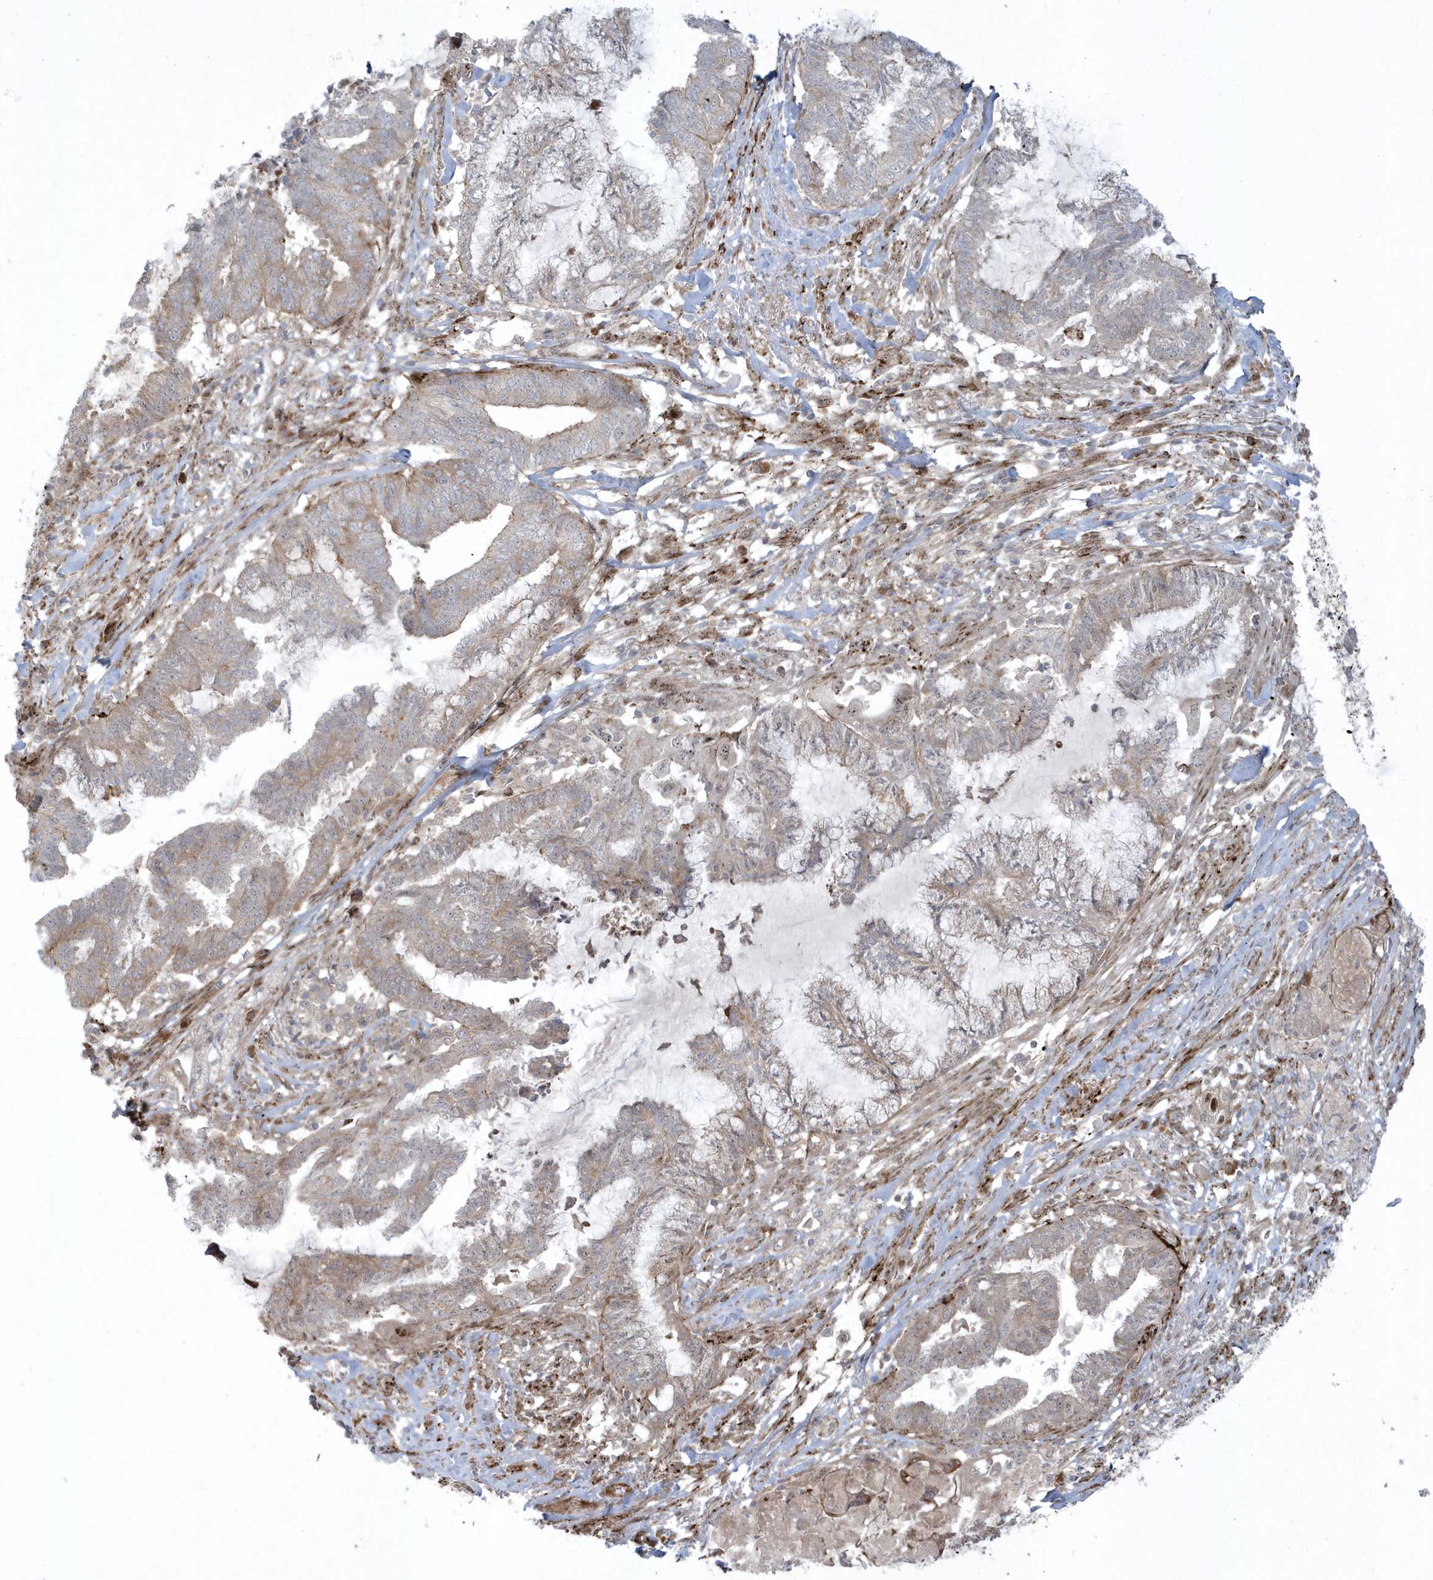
{"staining": {"intensity": "weak", "quantity": "25%-75%", "location": "cytoplasmic/membranous"}, "tissue": "endometrial cancer", "cell_type": "Tumor cells", "image_type": "cancer", "snomed": [{"axis": "morphology", "description": "Adenocarcinoma, NOS"}, {"axis": "topography", "description": "Endometrium"}], "caption": "The micrograph reveals immunohistochemical staining of endometrial cancer. There is weak cytoplasmic/membranous positivity is seen in about 25%-75% of tumor cells.", "gene": "MASP2", "patient": {"sex": "female", "age": 86}}